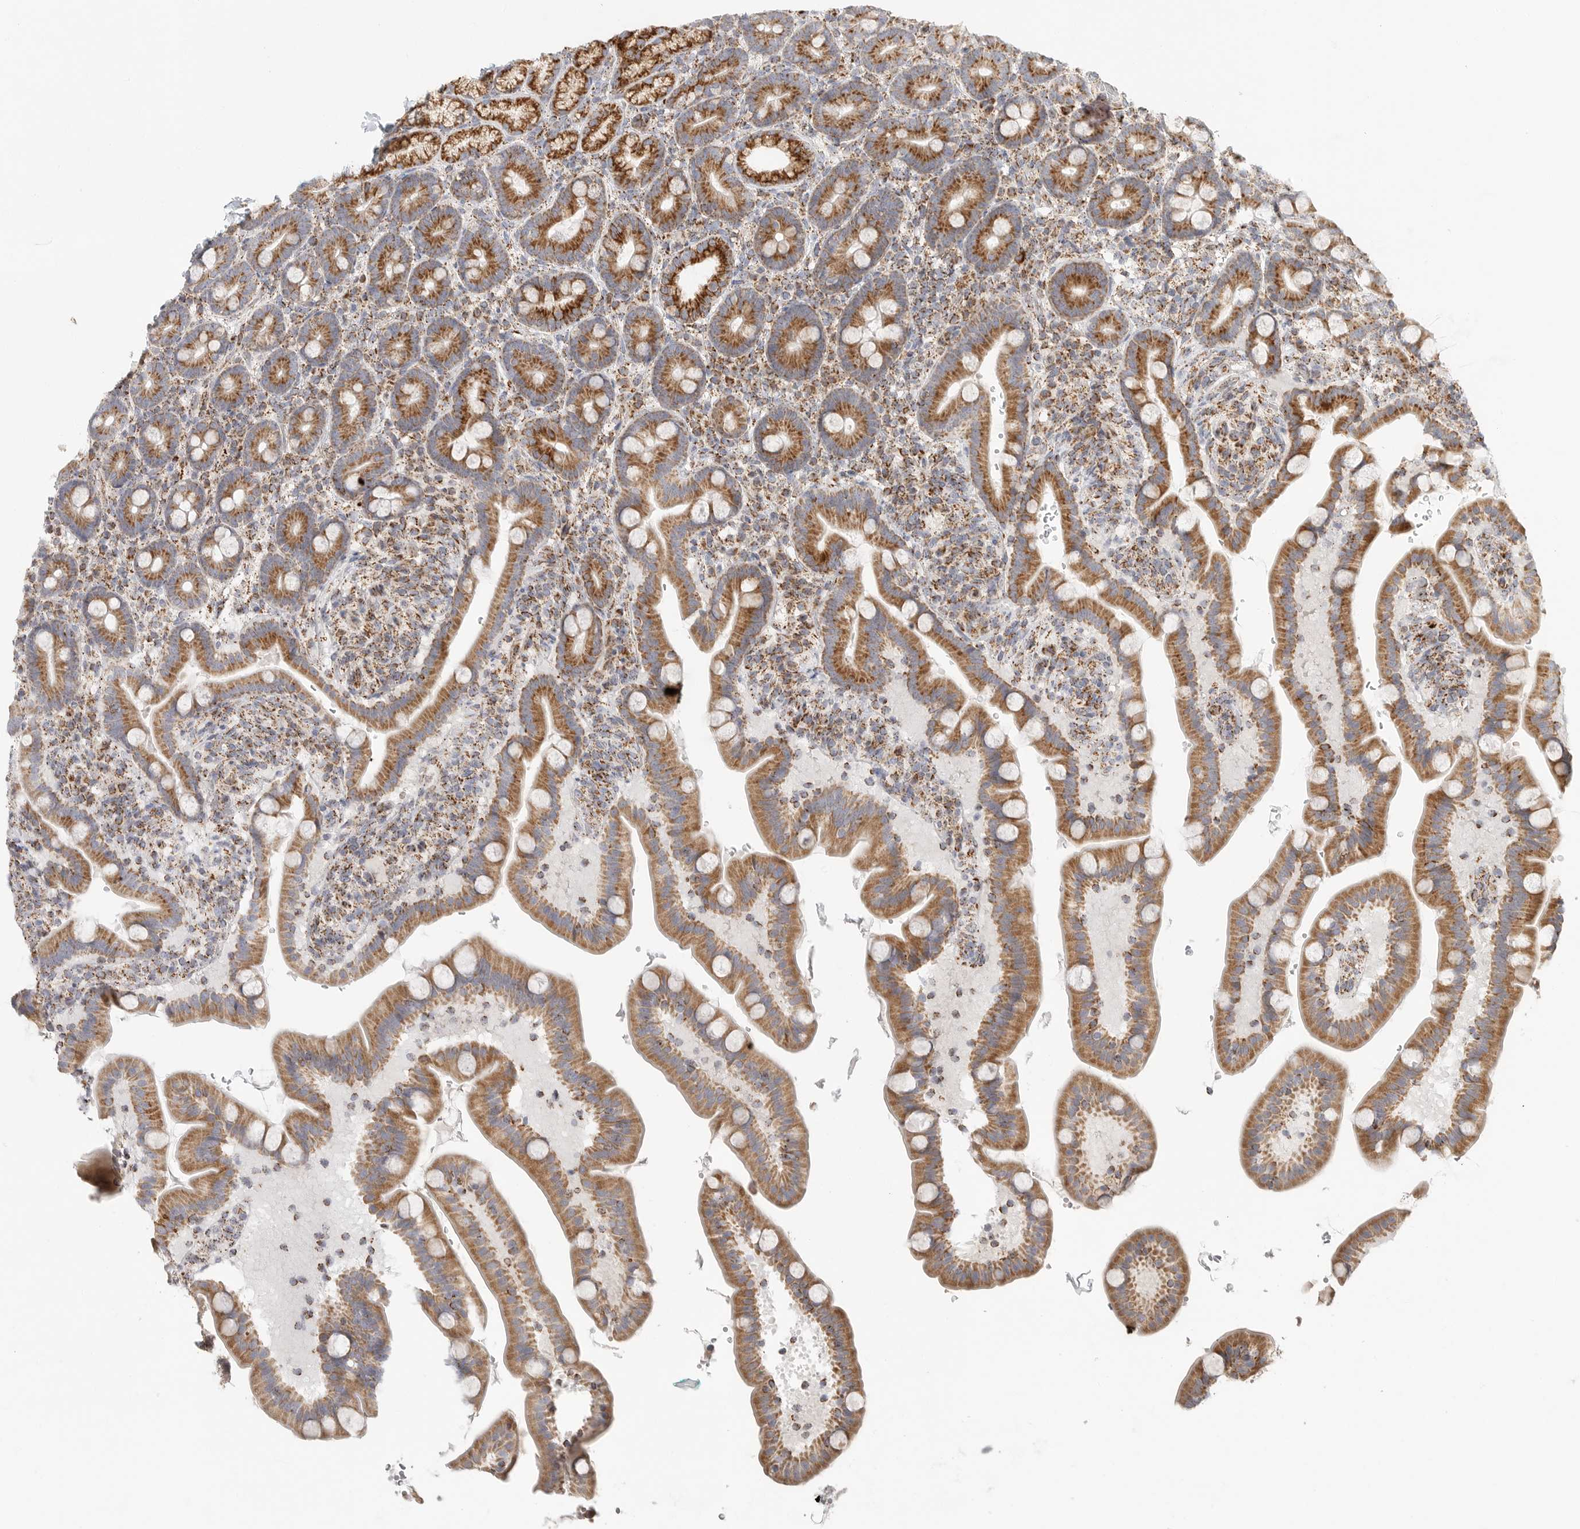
{"staining": {"intensity": "moderate", "quantity": ">75%", "location": "cytoplasmic/membranous"}, "tissue": "duodenum", "cell_type": "Glandular cells", "image_type": "normal", "snomed": [{"axis": "morphology", "description": "Normal tissue, NOS"}, {"axis": "topography", "description": "Duodenum"}], "caption": "The immunohistochemical stain shows moderate cytoplasmic/membranous staining in glandular cells of unremarkable duodenum. Using DAB (3,3'-diaminobenzidine) (brown) and hematoxylin (blue) stains, captured at high magnification using brightfield microscopy.", "gene": "SLC25A26", "patient": {"sex": "male", "age": 54}}